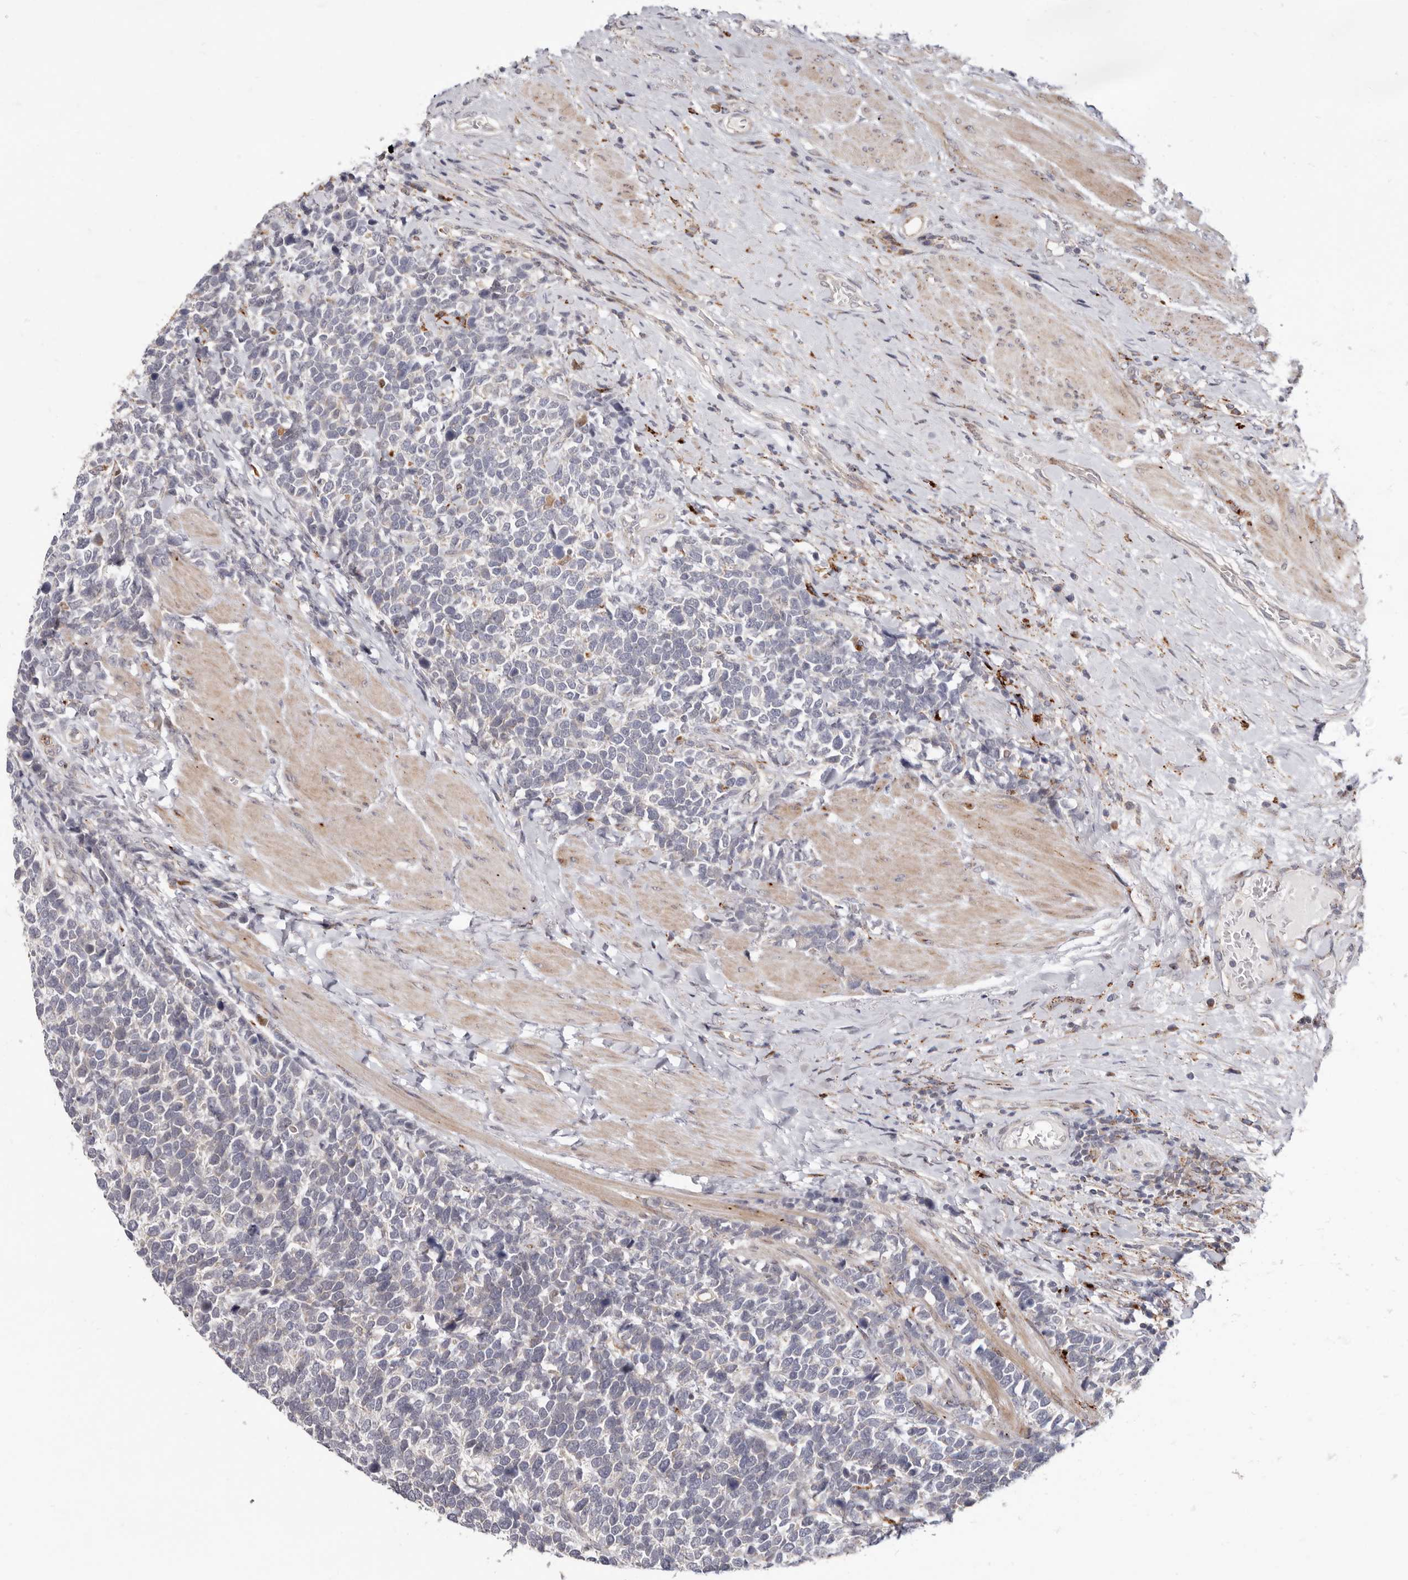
{"staining": {"intensity": "negative", "quantity": "none", "location": "none"}, "tissue": "urothelial cancer", "cell_type": "Tumor cells", "image_type": "cancer", "snomed": [{"axis": "morphology", "description": "Urothelial carcinoma, High grade"}, {"axis": "topography", "description": "Urinary bladder"}], "caption": "Immunohistochemistry micrograph of urothelial cancer stained for a protein (brown), which displays no positivity in tumor cells.", "gene": "TOR3A", "patient": {"sex": "female", "age": 82}}